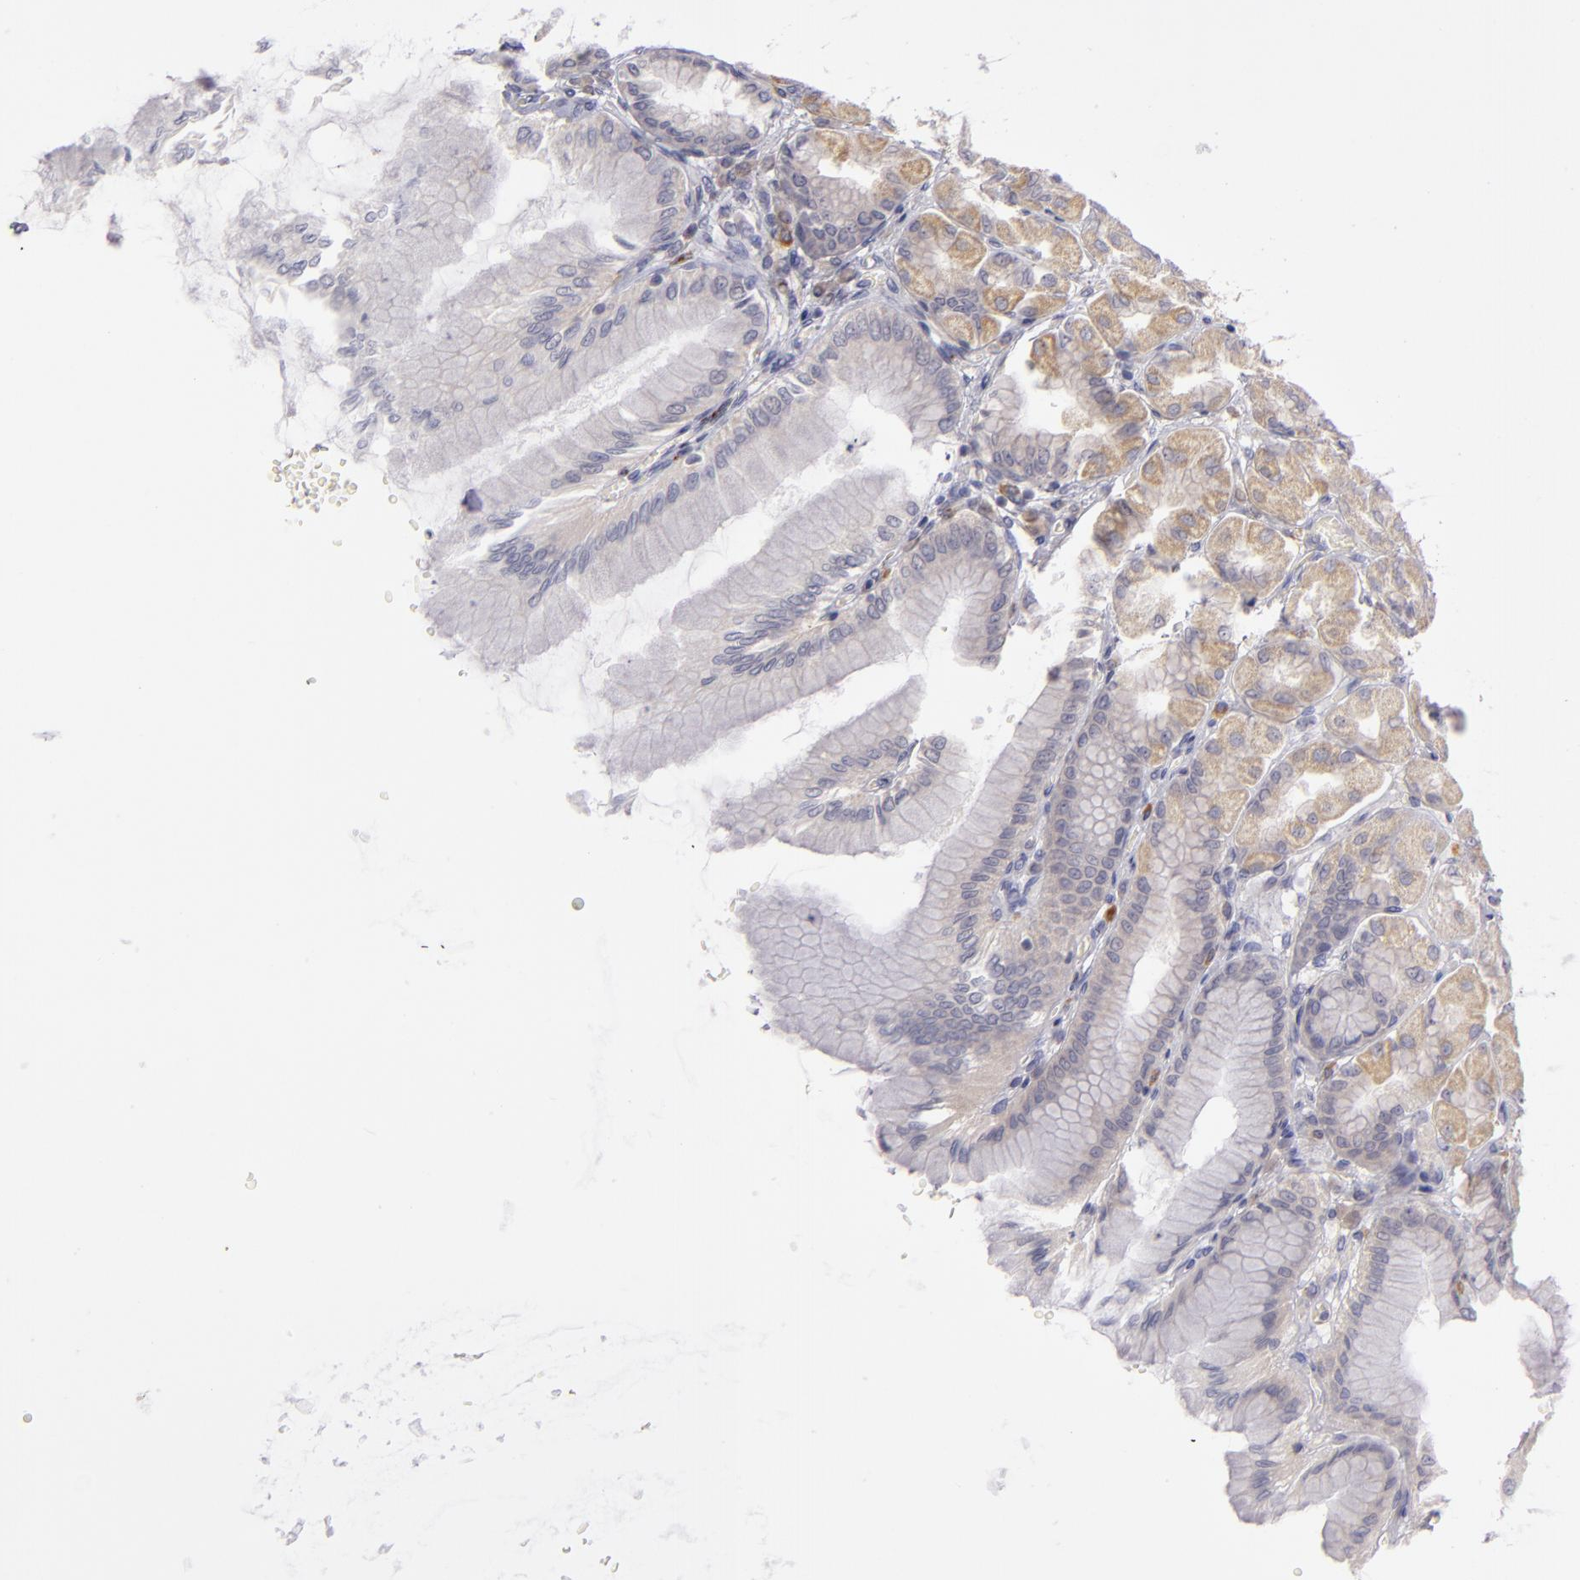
{"staining": {"intensity": "weak", "quantity": "<25%", "location": "cytoplasmic/membranous"}, "tissue": "stomach", "cell_type": "Glandular cells", "image_type": "normal", "snomed": [{"axis": "morphology", "description": "Normal tissue, NOS"}, {"axis": "topography", "description": "Stomach, upper"}], "caption": "Immunohistochemistry (IHC) histopathology image of normal stomach: stomach stained with DAB displays no significant protein staining in glandular cells.", "gene": "CD83", "patient": {"sex": "female", "age": 56}}